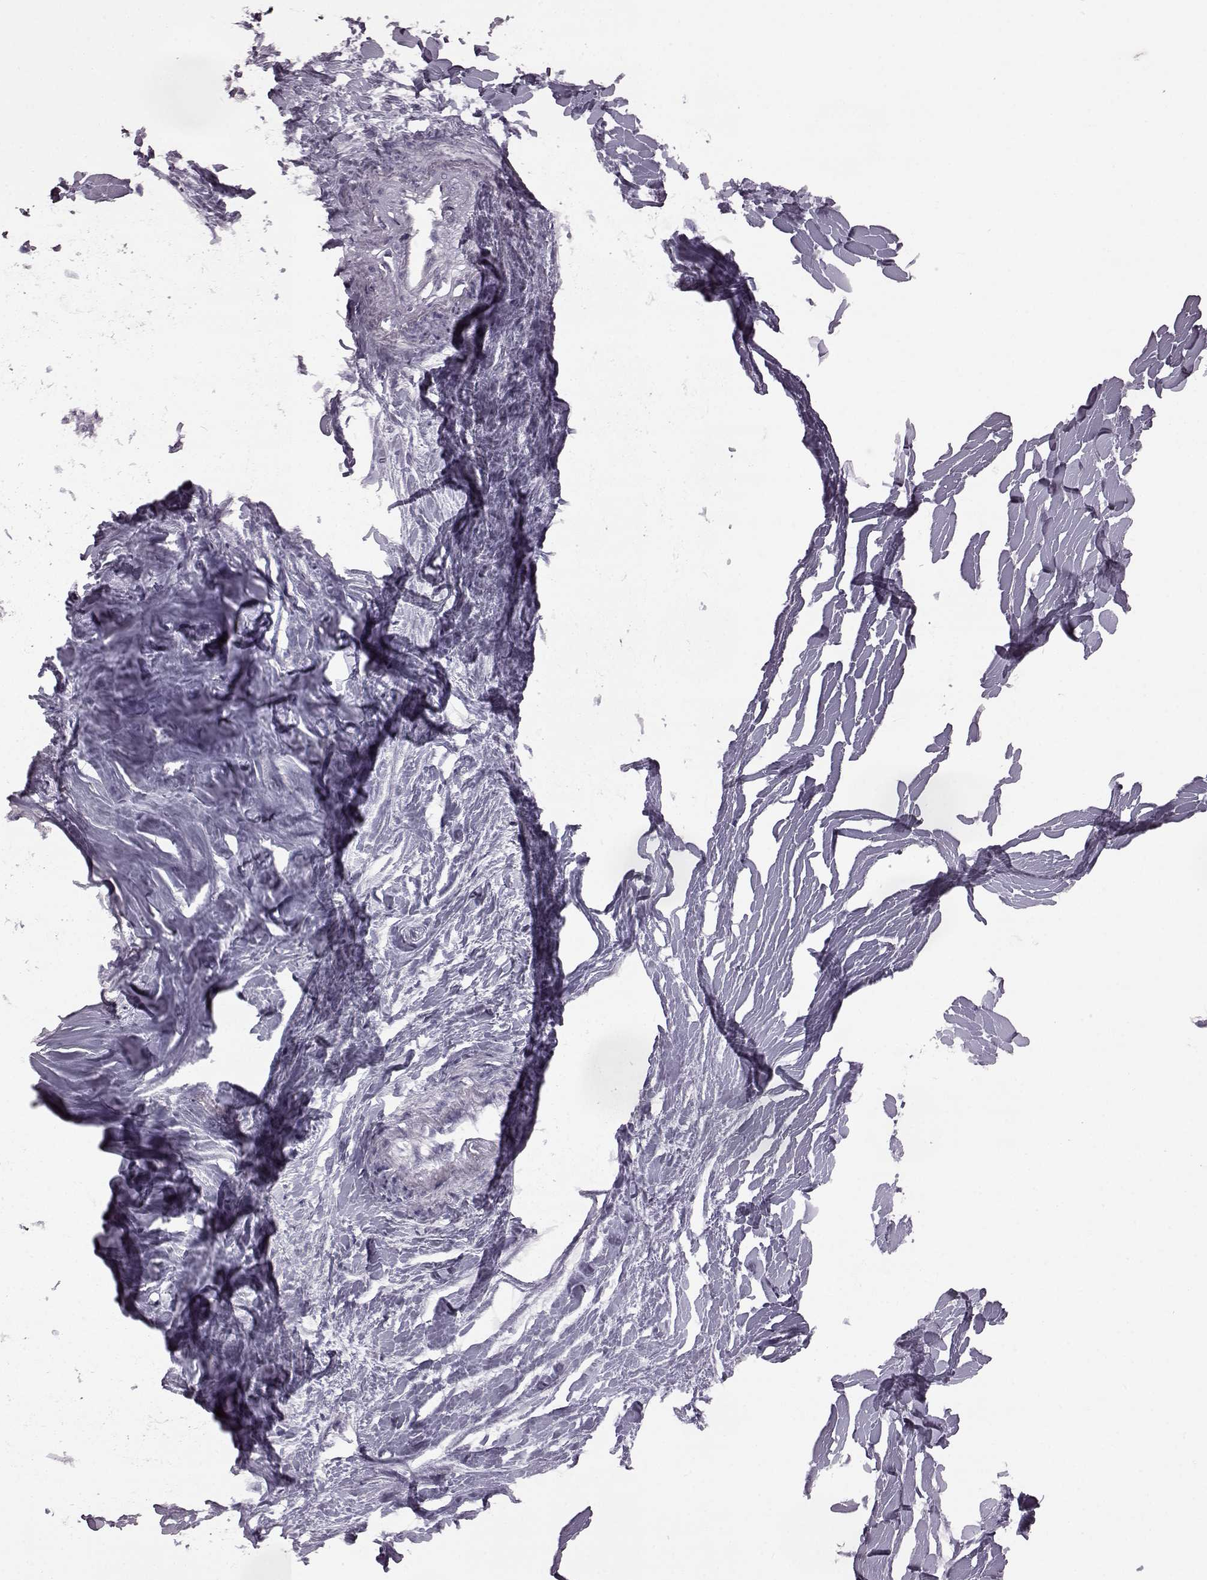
{"staining": {"intensity": "negative", "quantity": "none", "location": "none"}, "tissue": "colorectal cancer", "cell_type": "Tumor cells", "image_type": "cancer", "snomed": [{"axis": "morphology", "description": "Adenocarcinoma, NOS"}, {"axis": "topography", "description": "Colon"}, {"axis": "topography", "description": "Rectum"}], "caption": "DAB immunohistochemical staining of colorectal adenocarcinoma reveals no significant expression in tumor cells. (Brightfield microscopy of DAB (3,3'-diaminobenzidine) immunohistochemistry at high magnification).", "gene": "ODAD4", "patient": {"sex": "male", "age": 57}}